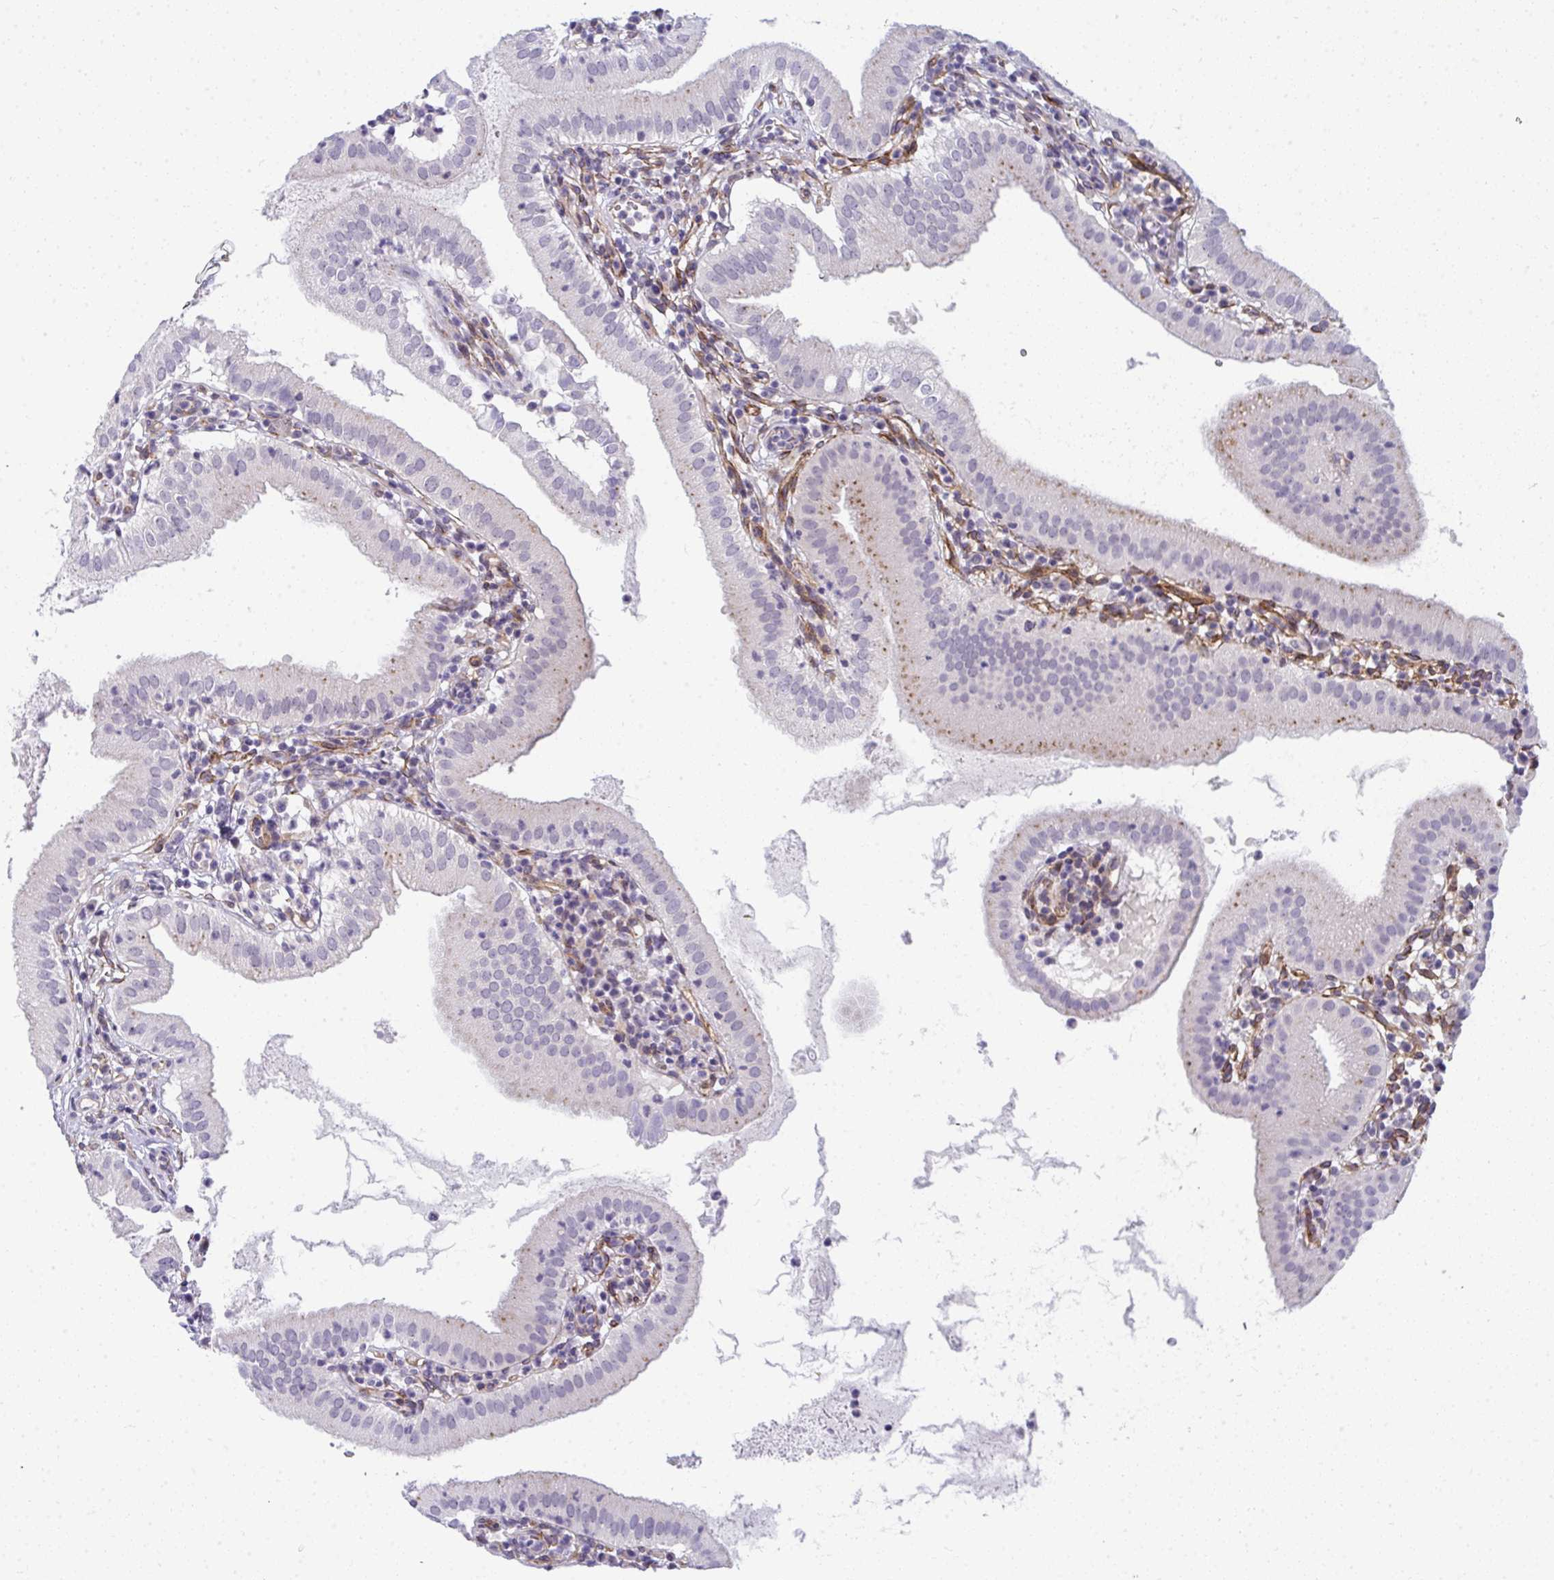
{"staining": {"intensity": "moderate", "quantity": "<25%", "location": "cytoplasmic/membranous"}, "tissue": "gallbladder", "cell_type": "Glandular cells", "image_type": "normal", "snomed": [{"axis": "morphology", "description": "Normal tissue, NOS"}, {"axis": "topography", "description": "Gallbladder"}], "caption": "Immunohistochemical staining of normal human gallbladder demonstrates moderate cytoplasmic/membranous protein positivity in approximately <25% of glandular cells.", "gene": "TMEM82", "patient": {"sex": "female", "age": 65}}